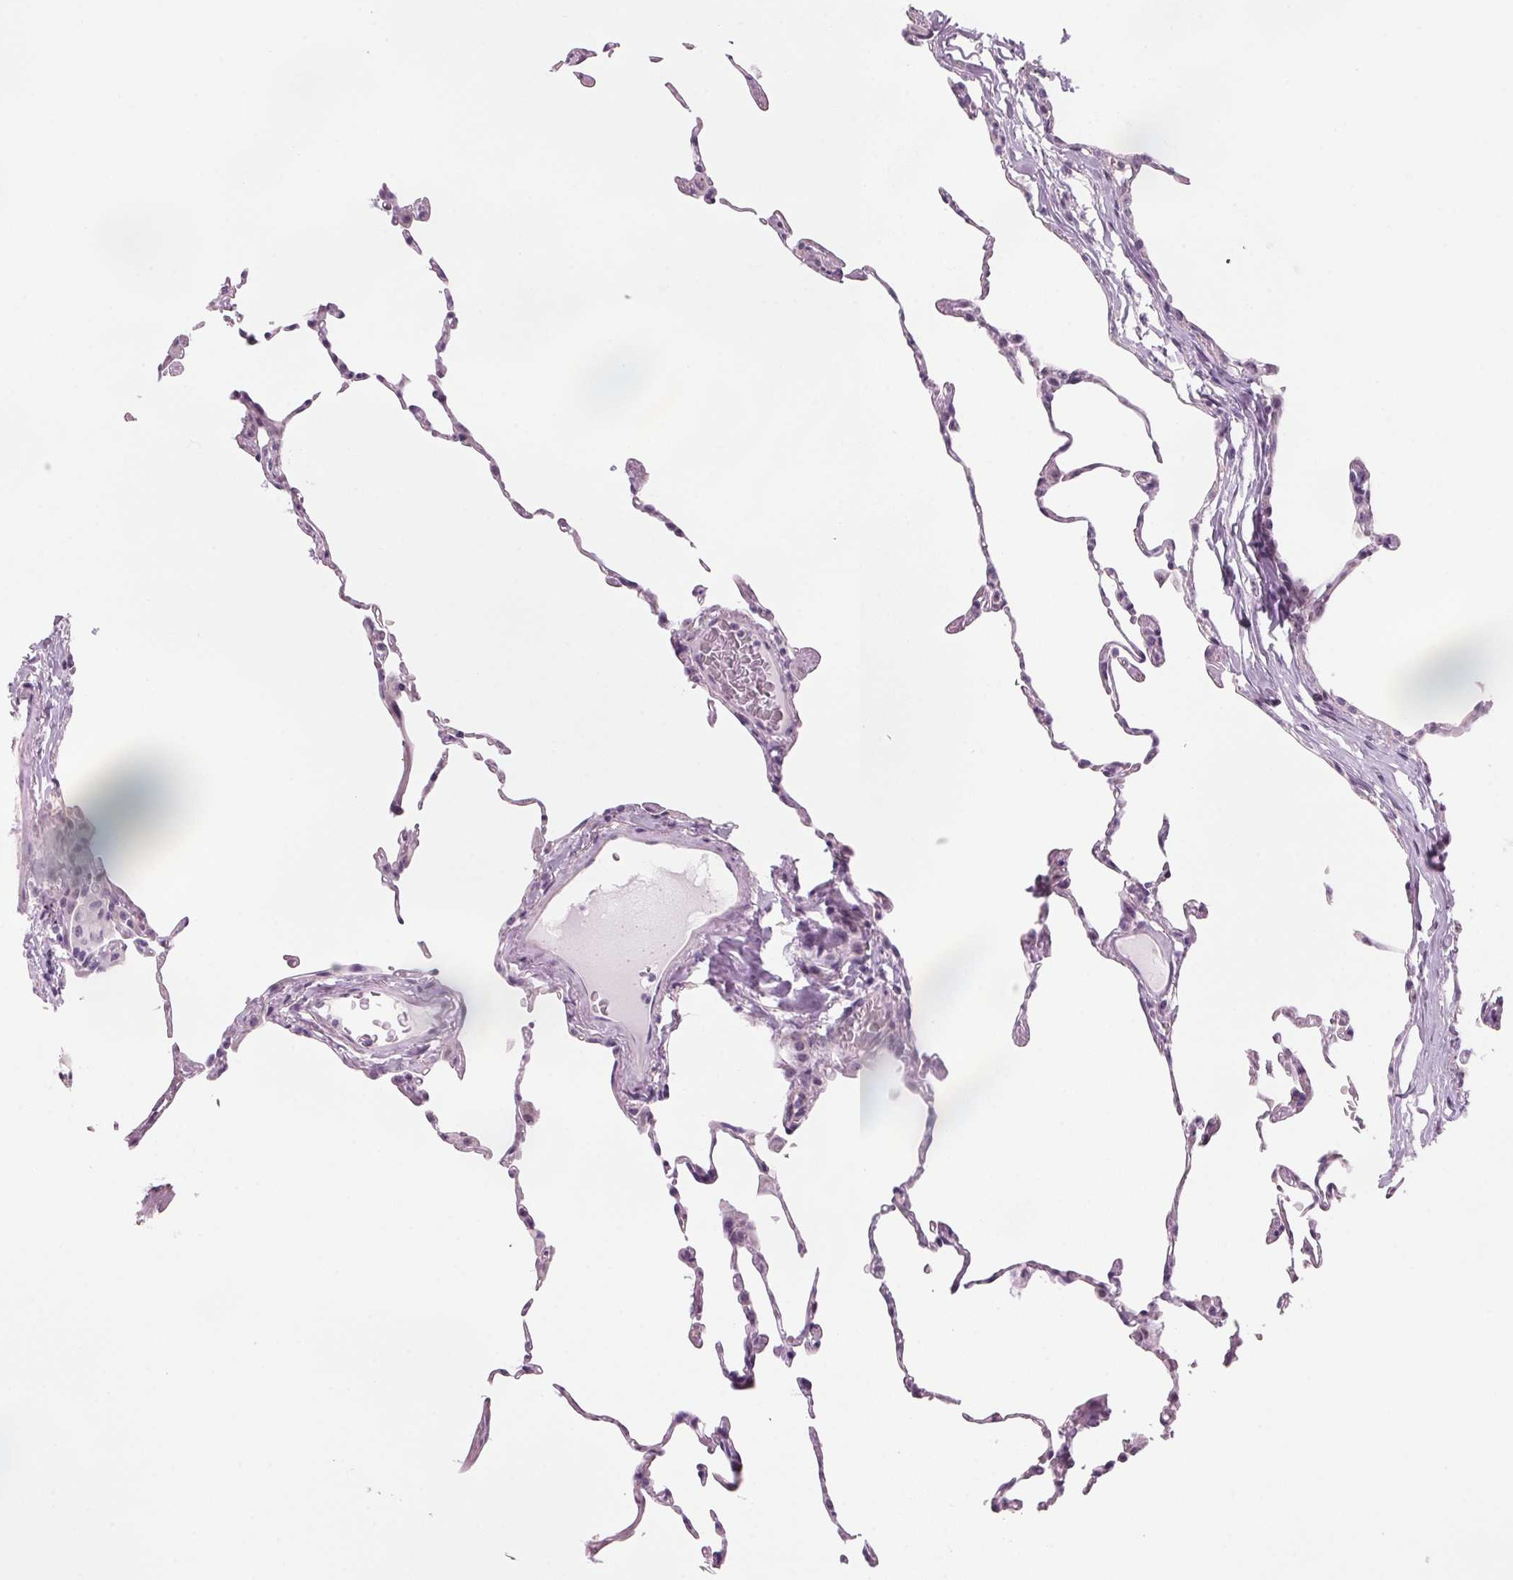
{"staining": {"intensity": "negative", "quantity": "none", "location": "none"}, "tissue": "lung", "cell_type": "Alveolar cells", "image_type": "normal", "snomed": [{"axis": "morphology", "description": "Normal tissue, NOS"}, {"axis": "topography", "description": "Lung"}], "caption": "DAB immunohistochemical staining of benign human lung shows no significant expression in alveolar cells. (DAB (3,3'-diaminobenzidine) immunohistochemistry, high magnification).", "gene": "DNTTIP2", "patient": {"sex": "female", "age": 57}}